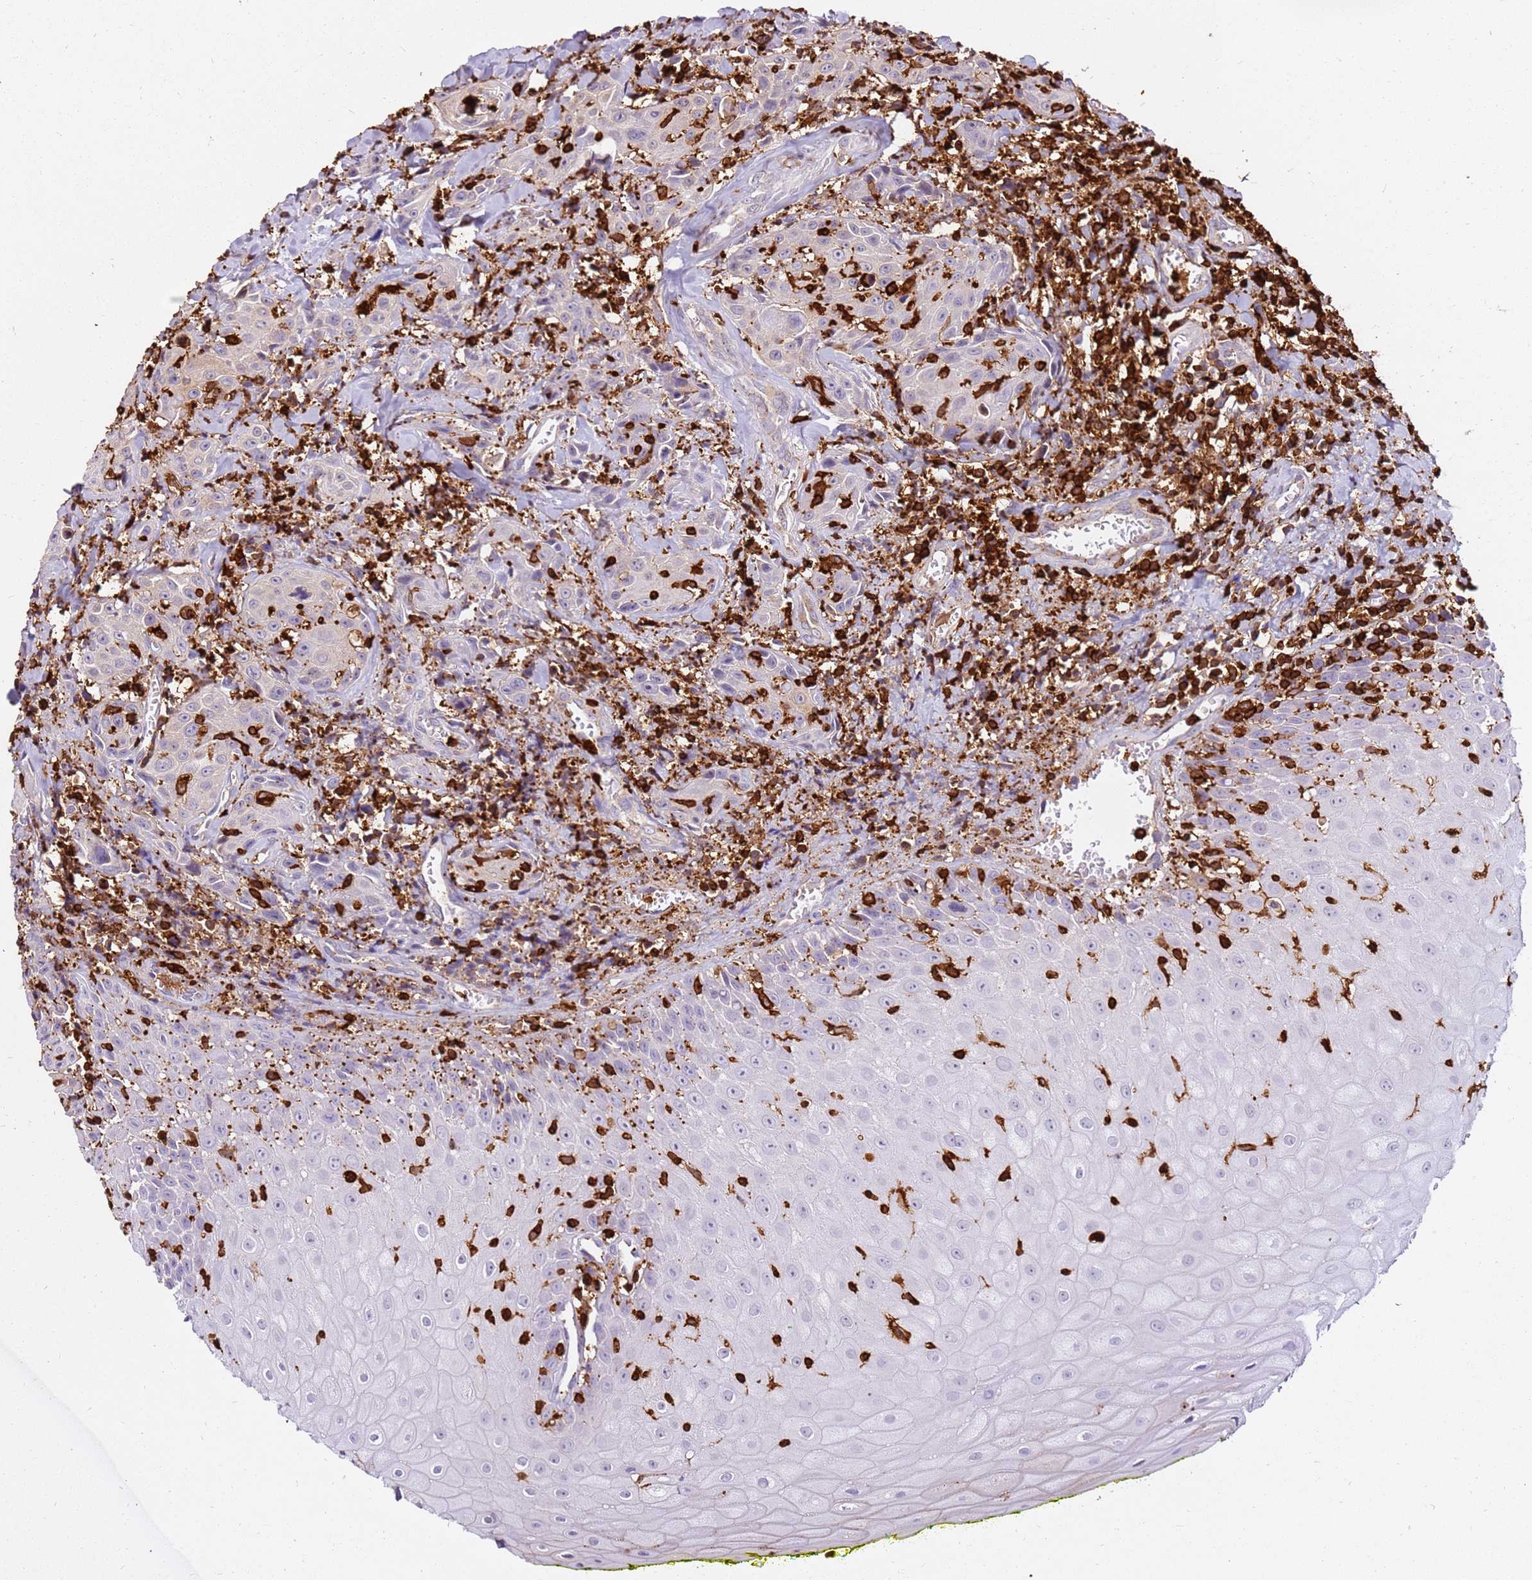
{"staining": {"intensity": "negative", "quantity": "none", "location": "none"}, "tissue": "head and neck cancer", "cell_type": "Tumor cells", "image_type": "cancer", "snomed": [{"axis": "morphology", "description": "Squamous cell carcinoma, NOS"}, {"axis": "topography", "description": "Oral tissue"}, {"axis": "topography", "description": "Head-Neck"}], "caption": "DAB immunohistochemical staining of head and neck cancer displays no significant positivity in tumor cells. (DAB immunohistochemistry (IHC), high magnification).", "gene": "CORO1A", "patient": {"sex": "female", "age": 82}}